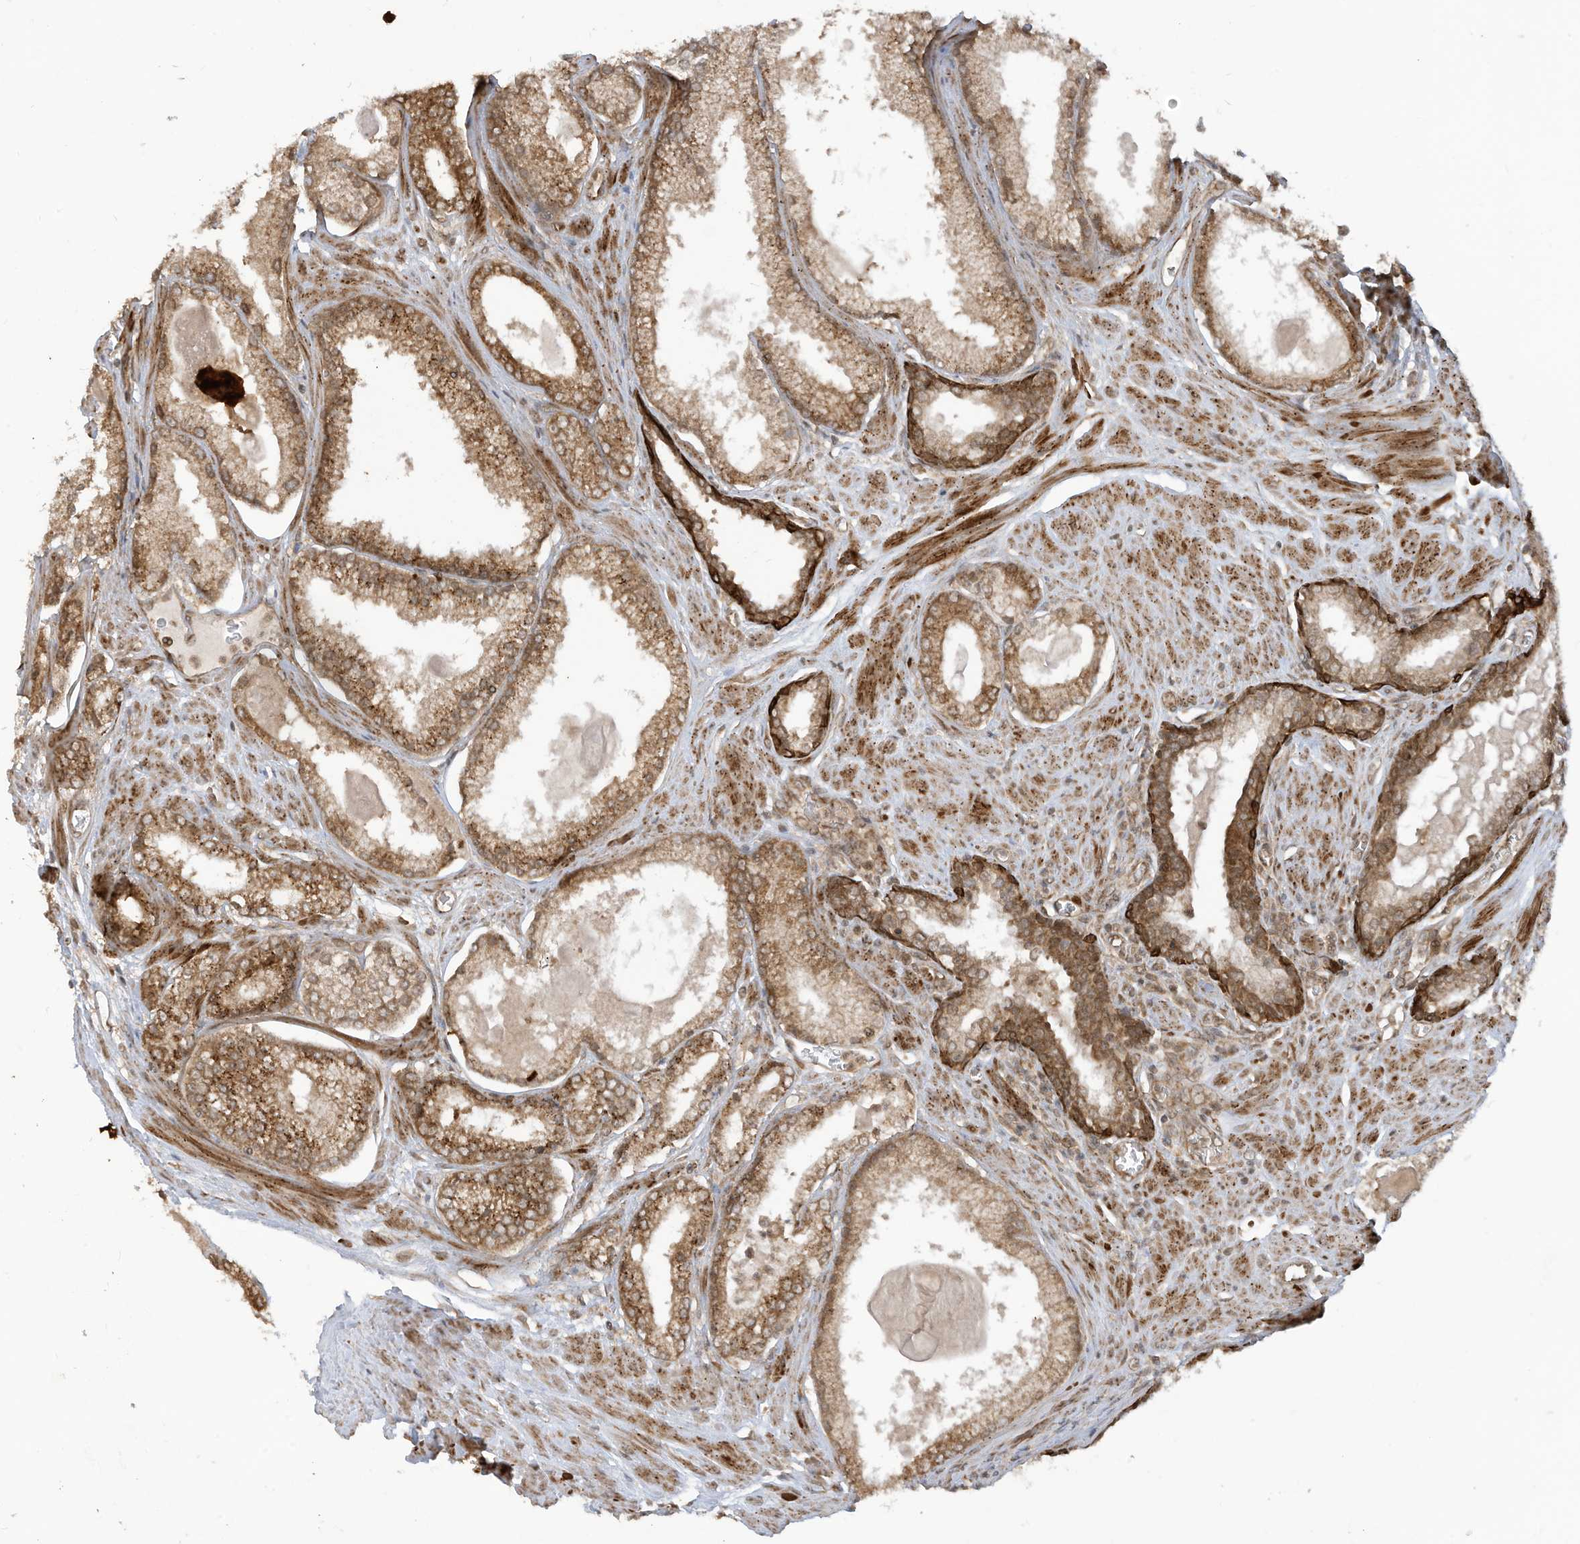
{"staining": {"intensity": "moderate", "quantity": ">75%", "location": "cytoplasmic/membranous"}, "tissue": "prostate cancer", "cell_type": "Tumor cells", "image_type": "cancer", "snomed": [{"axis": "morphology", "description": "Adenocarcinoma, Low grade"}, {"axis": "topography", "description": "Prostate"}], "caption": "A high-resolution histopathology image shows immunohistochemistry (IHC) staining of prostate cancer (adenocarcinoma (low-grade)), which displays moderate cytoplasmic/membranous positivity in about >75% of tumor cells. (Brightfield microscopy of DAB IHC at high magnification).", "gene": "TRIM67", "patient": {"sex": "male", "age": 54}}